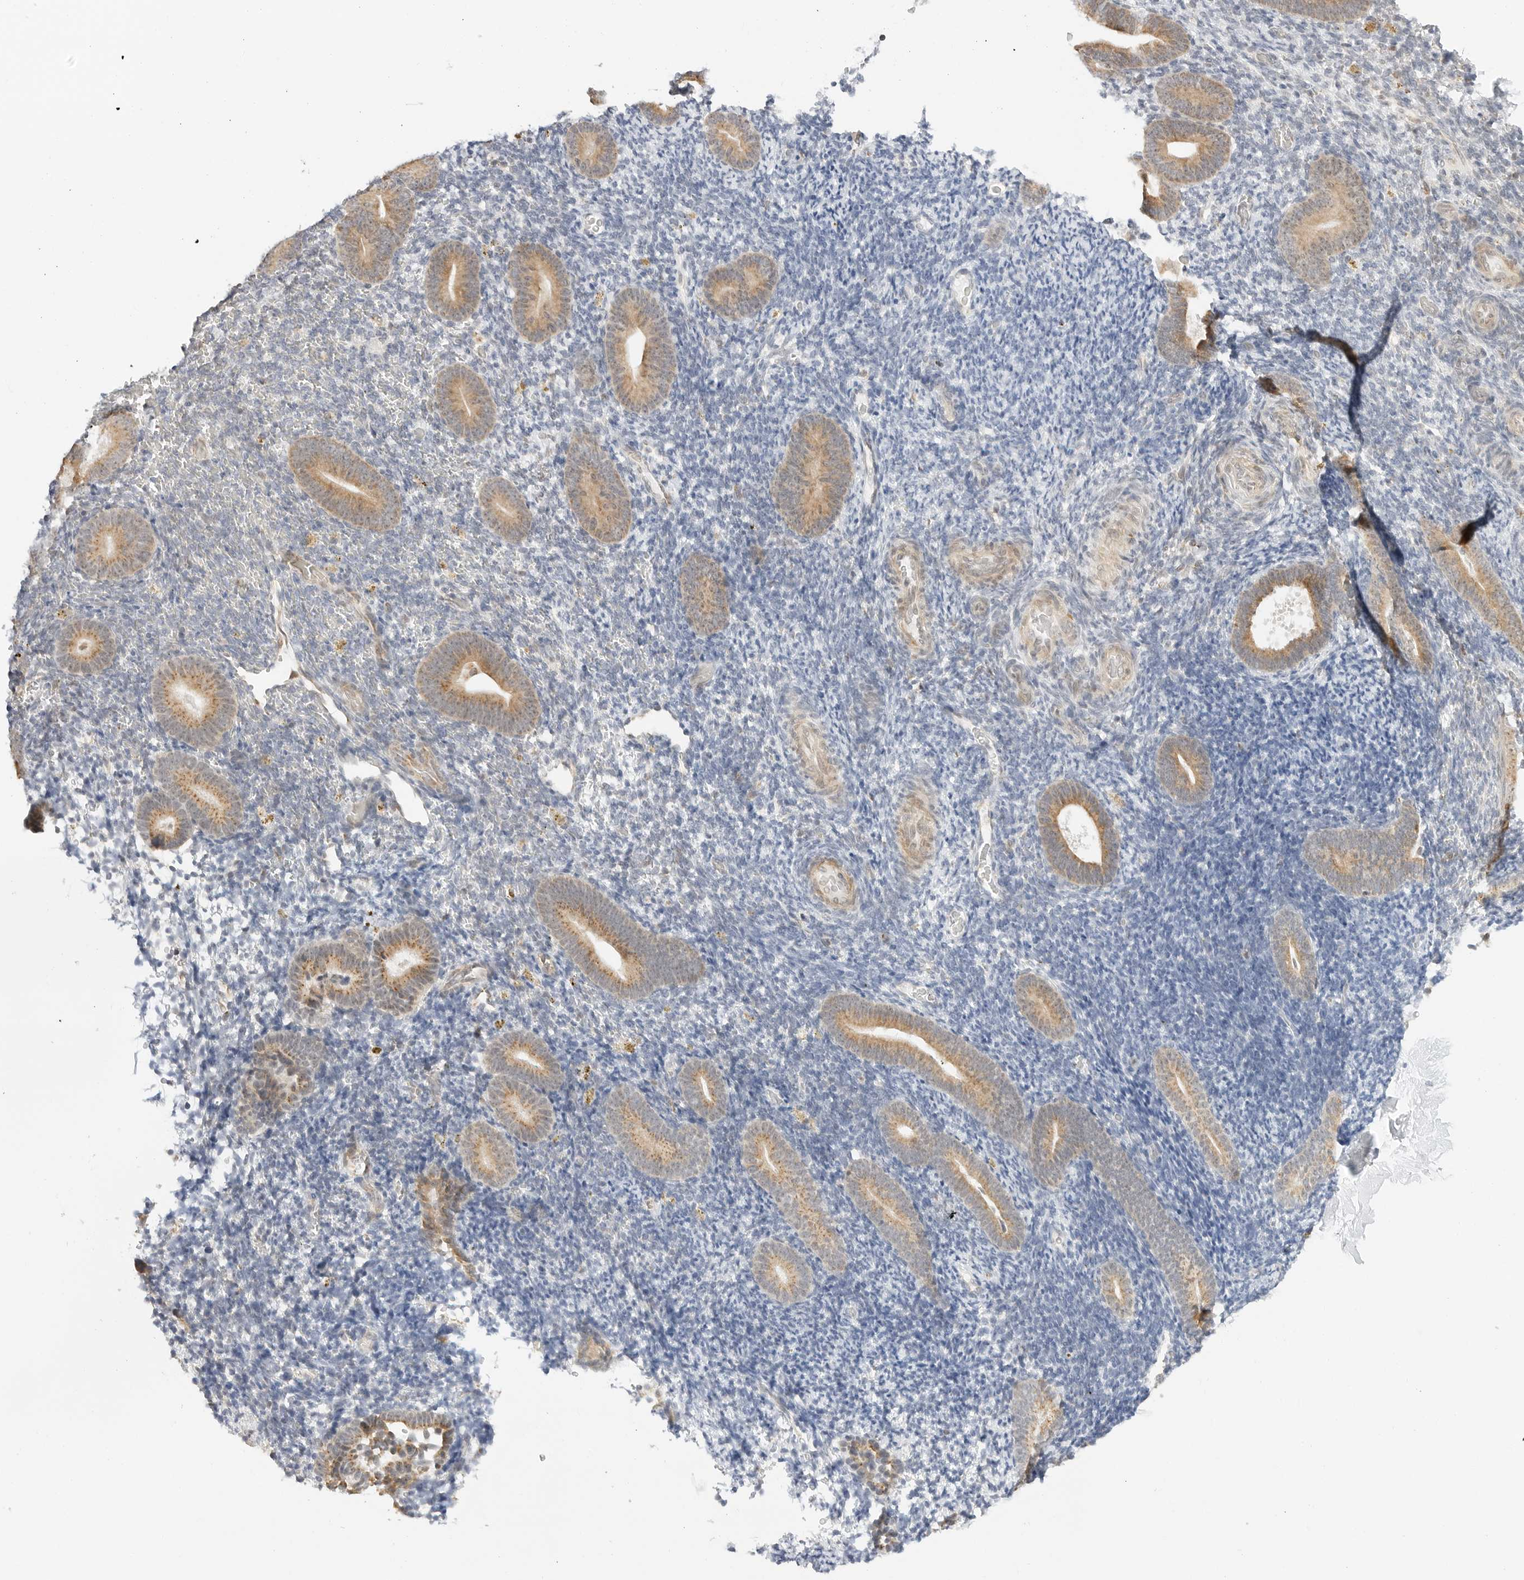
{"staining": {"intensity": "weak", "quantity": "25%-75%", "location": "nuclear"}, "tissue": "endometrium", "cell_type": "Cells in endometrial stroma", "image_type": "normal", "snomed": [{"axis": "morphology", "description": "Normal tissue, NOS"}, {"axis": "topography", "description": "Endometrium"}], "caption": "An immunohistochemistry (IHC) image of normal tissue is shown. Protein staining in brown highlights weak nuclear positivity in endometrium within cells in endometrial stroma. (Stains: DAB in brown, nuclei in blue, Microscopy: brightfield microscopy at high magnification).", "gene": "GORAB", "patient": {"sex": "female", "age": 51}}